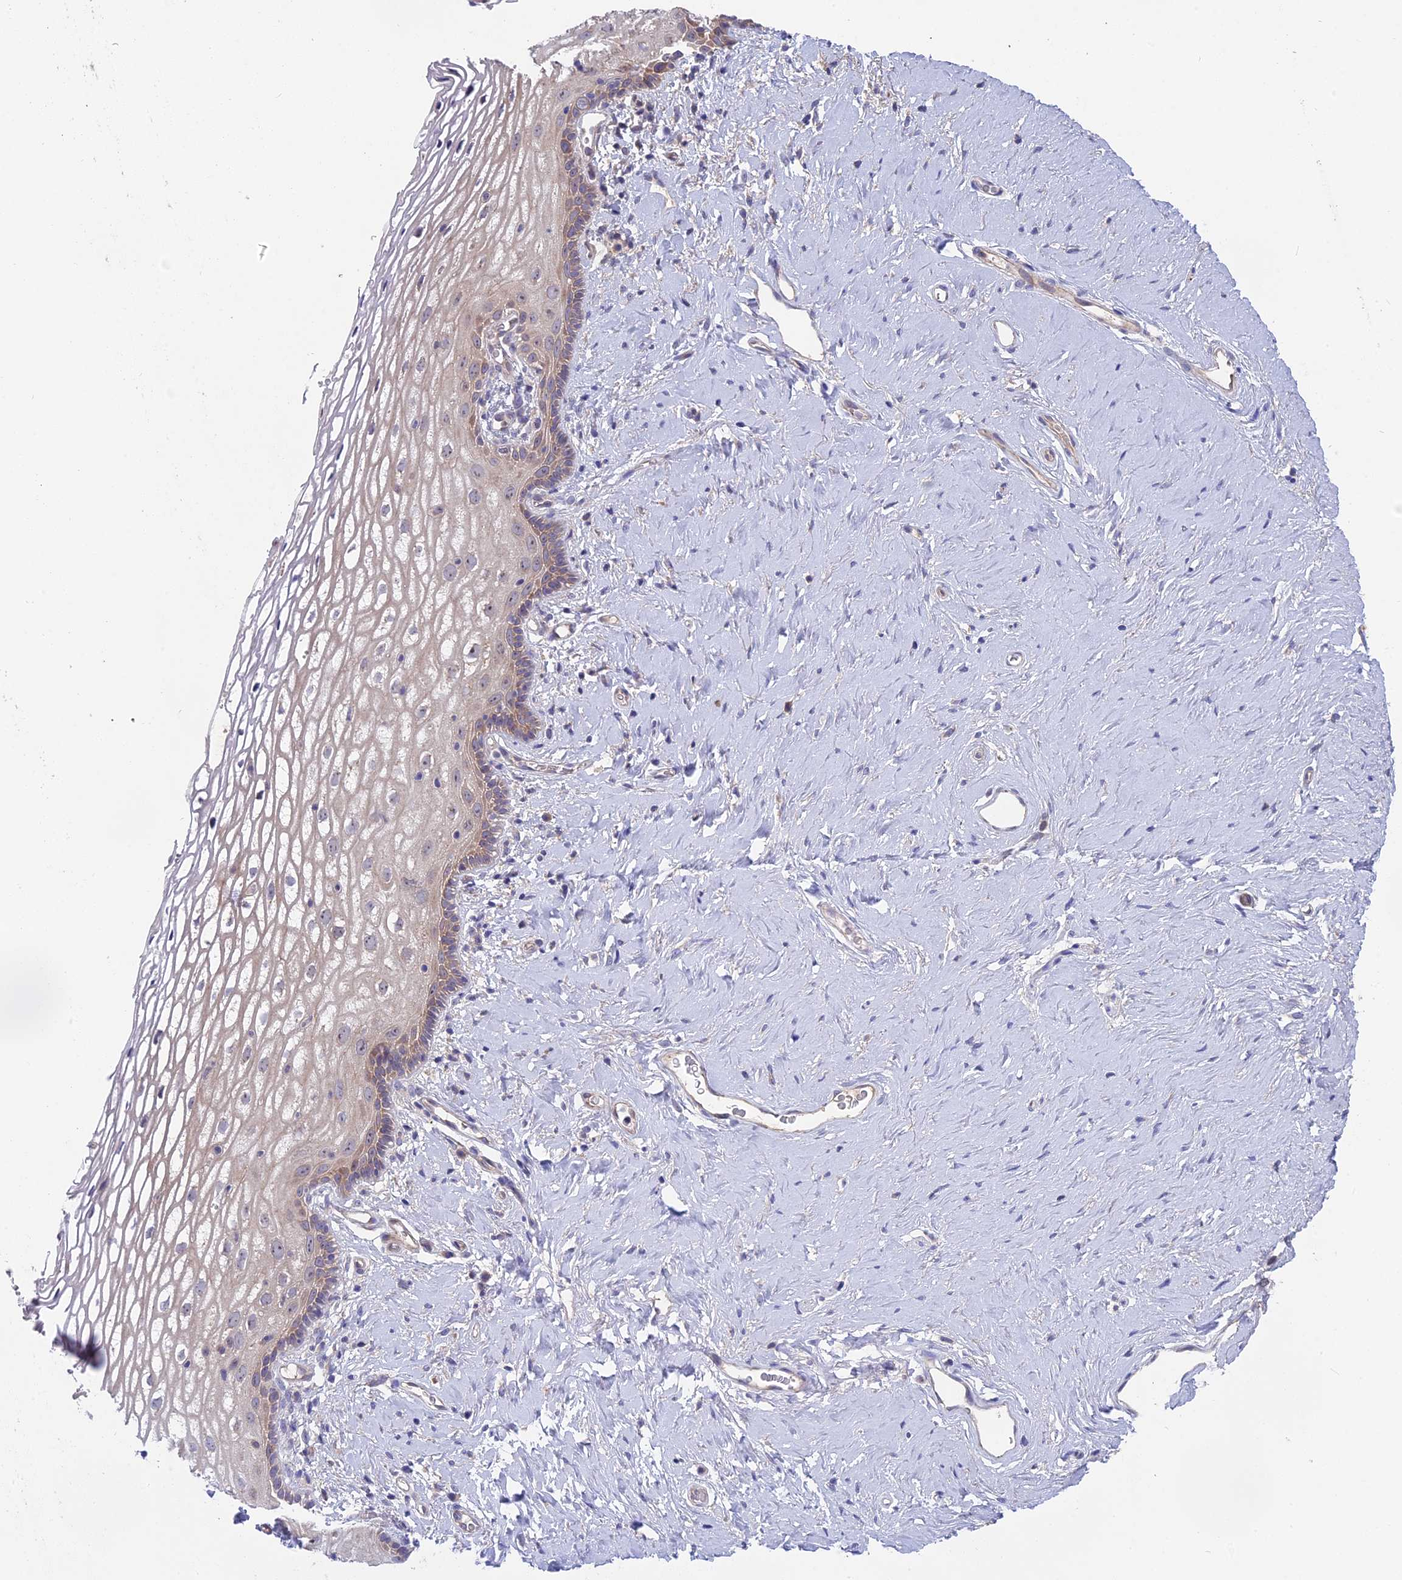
{"staining": {"intensity": "weak", "quantity": "<25%", "location": "cytoplasmic/membranous"}, "tissue": "vagina", "cell_type": "Squamous epithelial cells", "image_type": "normal", "snomed": [{"axis": "morphology", "description": "Normal tissue, NOS"}, {"axis": "morphology", "description": "Adenocarcinoma, NOS"}, {"axis": "topography", "description": "Rectum"}, {"axis": "topography", "description": "Vagina"}], "caption": "Immunohistochemistry of benign human vagina displays no positivity in squamous epithelial cells. (DAB (3,3'-diaminobenzidine) IHC visualized using brightfield microscopy, high magnification).", "gene": "TENT4B", "patient": {"sex": "female", "age": 71}}